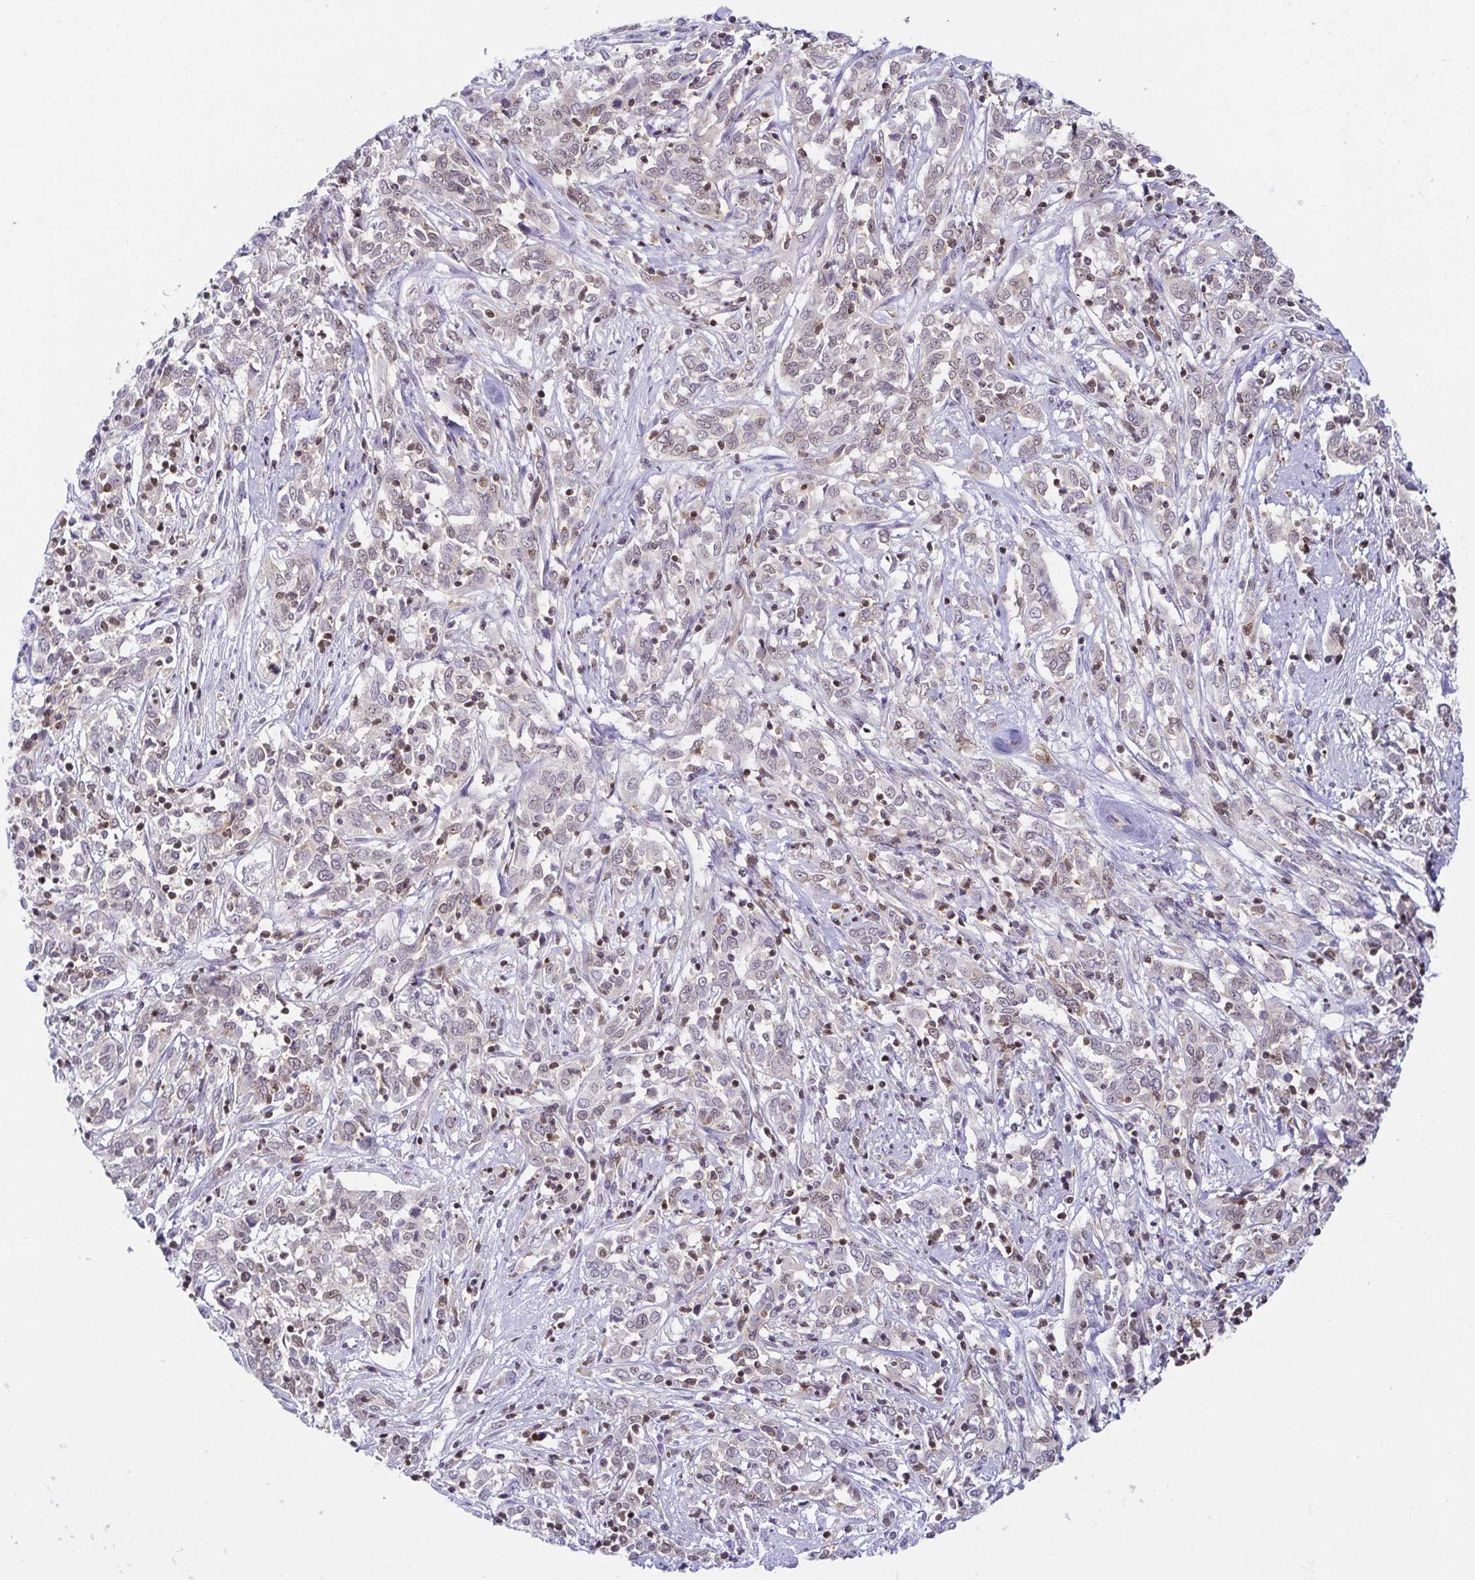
{"staining": {"intensity": "weak", "quantity": "25%-75%", "location": "nuclear"}, "tissue": "cervical cancer", "cell_type": "Tumor cells", "image_type": "cancer", "snomed": [{"axis": "morphology", "description": "Adenocarcinoma, NOS"}, {"axis": "topography", "description": "Cervix"}], "caption": "Immunohistochemical staining of cervical cancer exhibits weak nuclear protein staining in approximately 25%-75% of tumor cells. (Brightfield microscopy of DAB IHC at high magnification).", "gene": "EWSR1", "patient": {"sex": "female", "age": 40}}